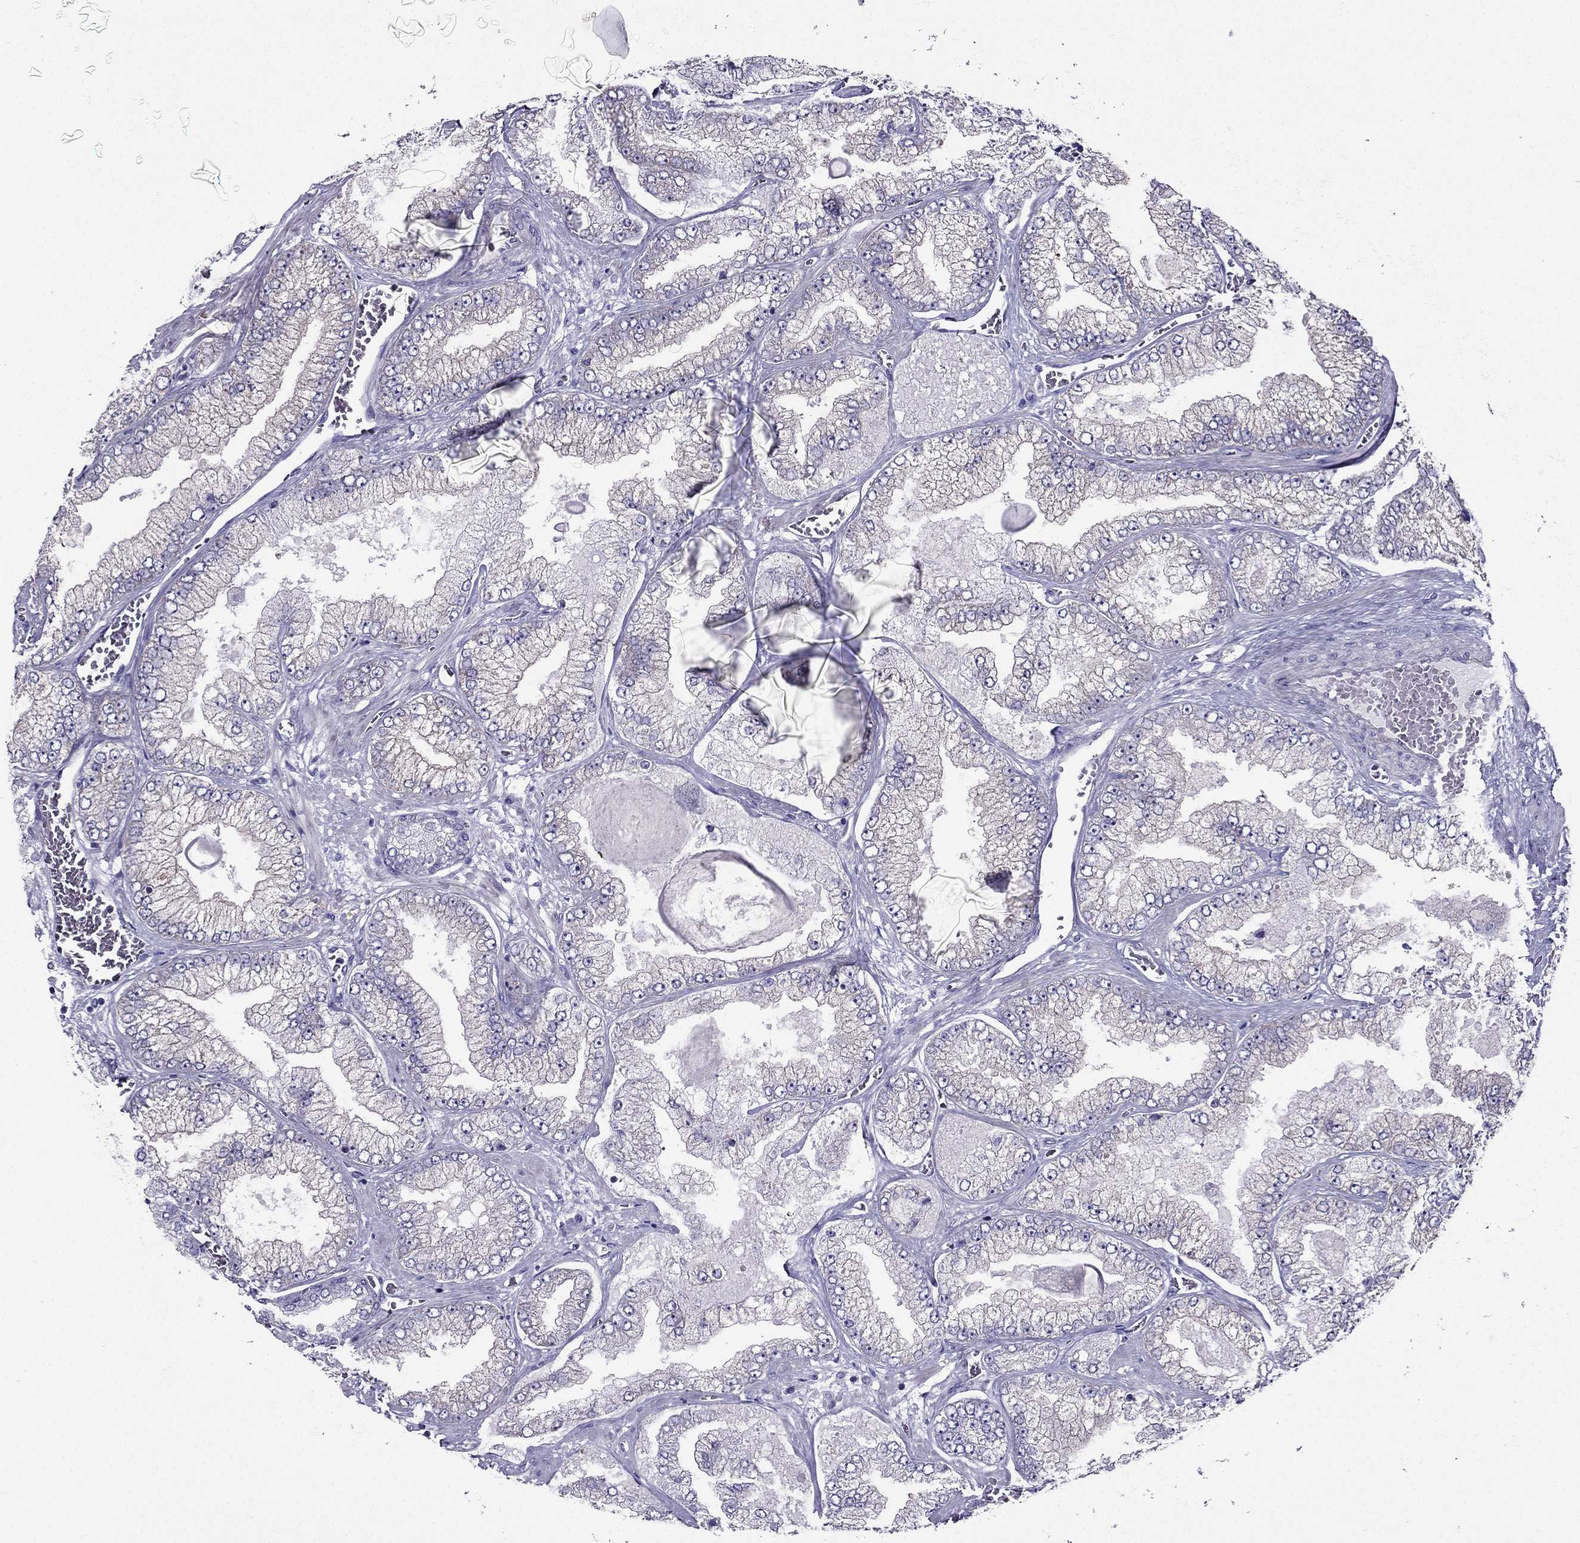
{"staining": {"intensity": "moderate", "quantity": "<25%", "location": "cytoplasmic/membranous"}, "tissue": "prostate cancer", "cell_type": "Tumor cells", "image_type": "cancer", "snomed": [{"axis": "morphology", "description": "Adenocarcinoma, Low grade"}, {"axis": "topography", "description": "Prostate"}], "caption": "There is low levels of moderate cytoplasmic/membranous staining in tumor cells of low-grade adenocarcinoma (prostate), as demonstrated by immunohistochemical staining (brown color).", "gene": "AAK1", "patient": {"sex": "male", "age": 57}}